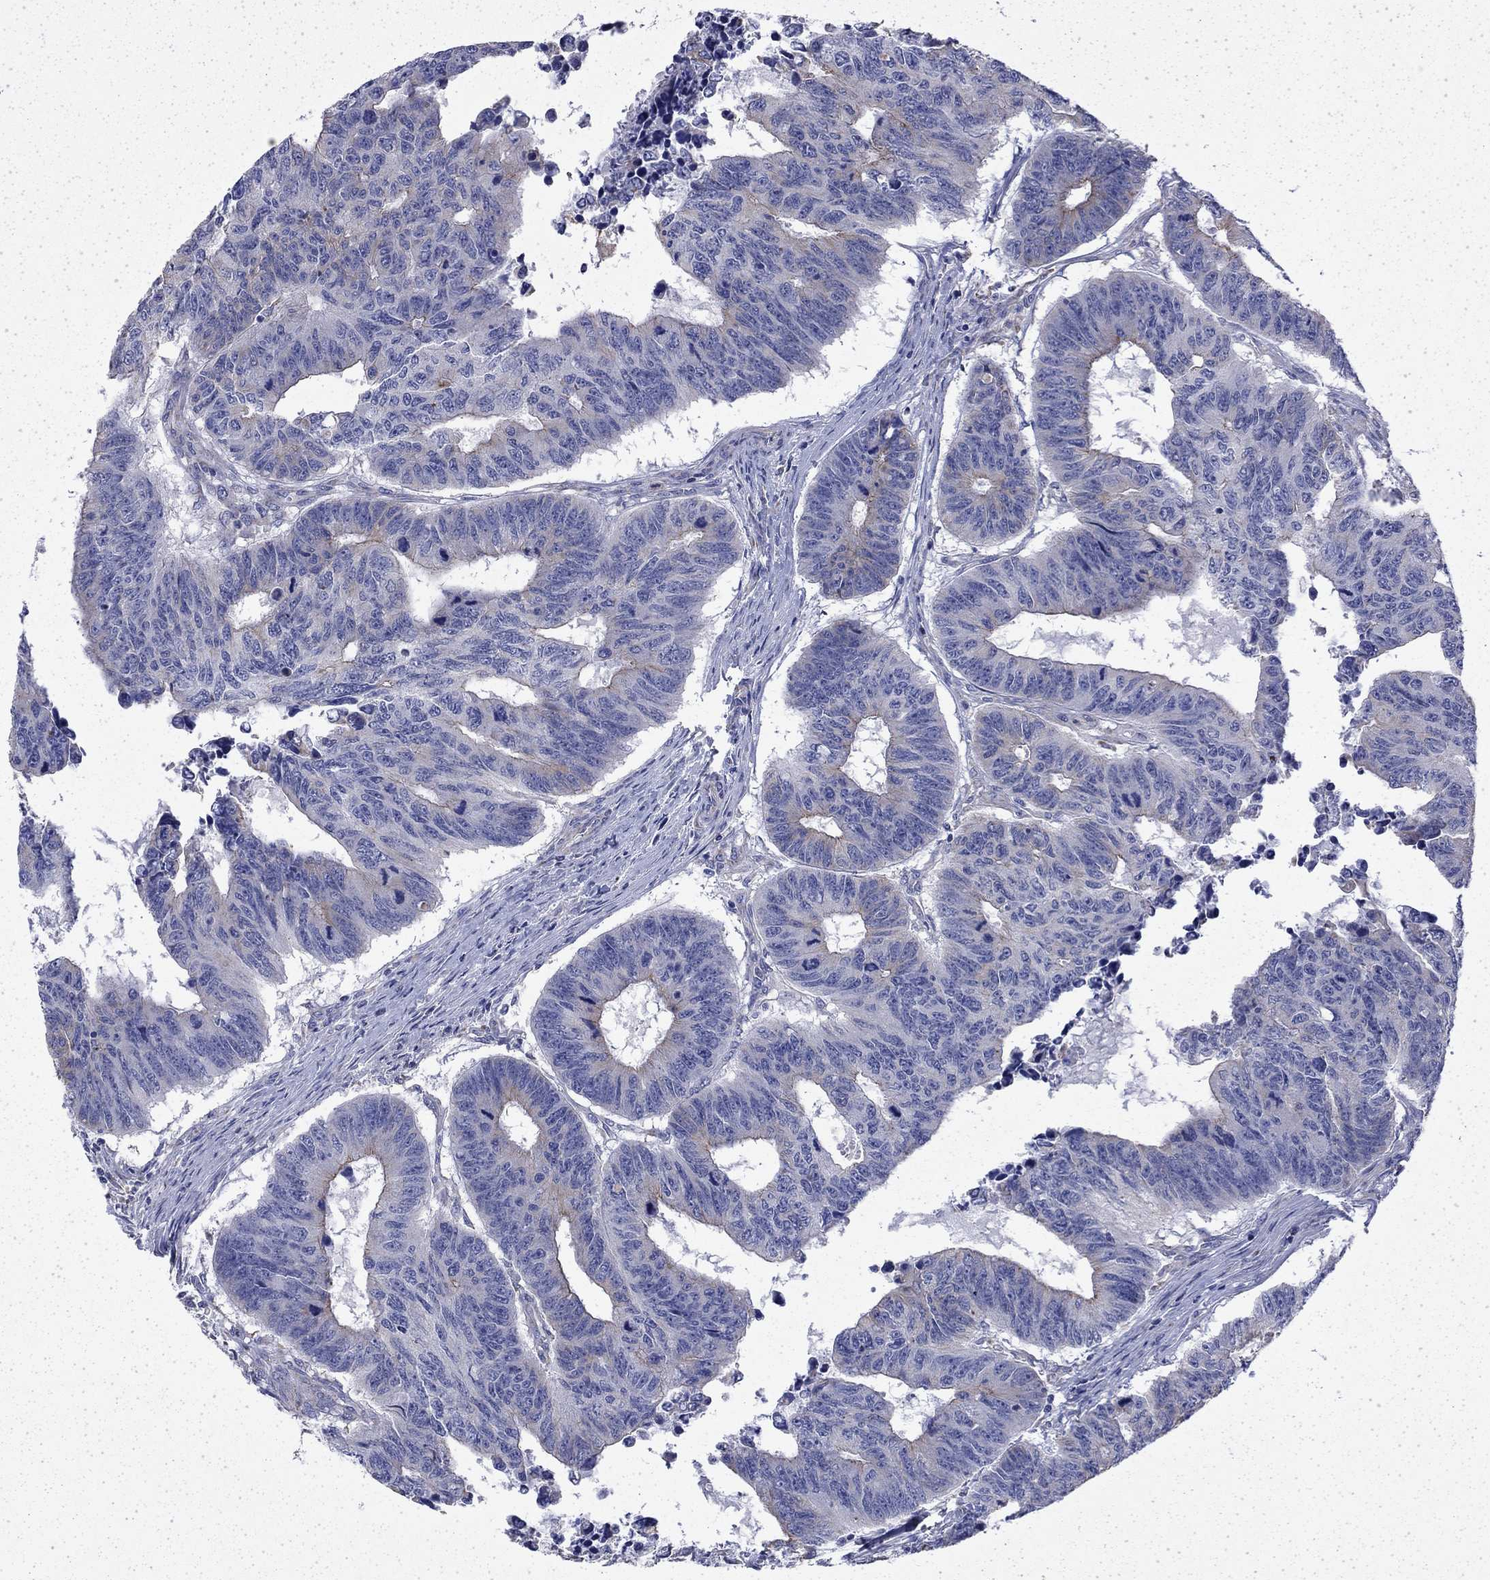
{"staining": {"intensity": "moderate", "quantity": "<25%", "location": "cytoplasmic/membranous"}, "tissue": "colorectal cancer", "cell_type": "Tumor cells", "image_type": "cancer", "snomed": [{"axis": "morphology", "description": "Adenocarcinoma, NOS"}, {"axis": "topography", "description": "Rectum"}], "caption": "Colorectal cancer (adenocarcinoma) tissue shows moderate cytoplasmic/membranous staining in approximately <25% of tumor cells", "gene": "DTNA", "patient": {"sex": "female", "age": 85}}